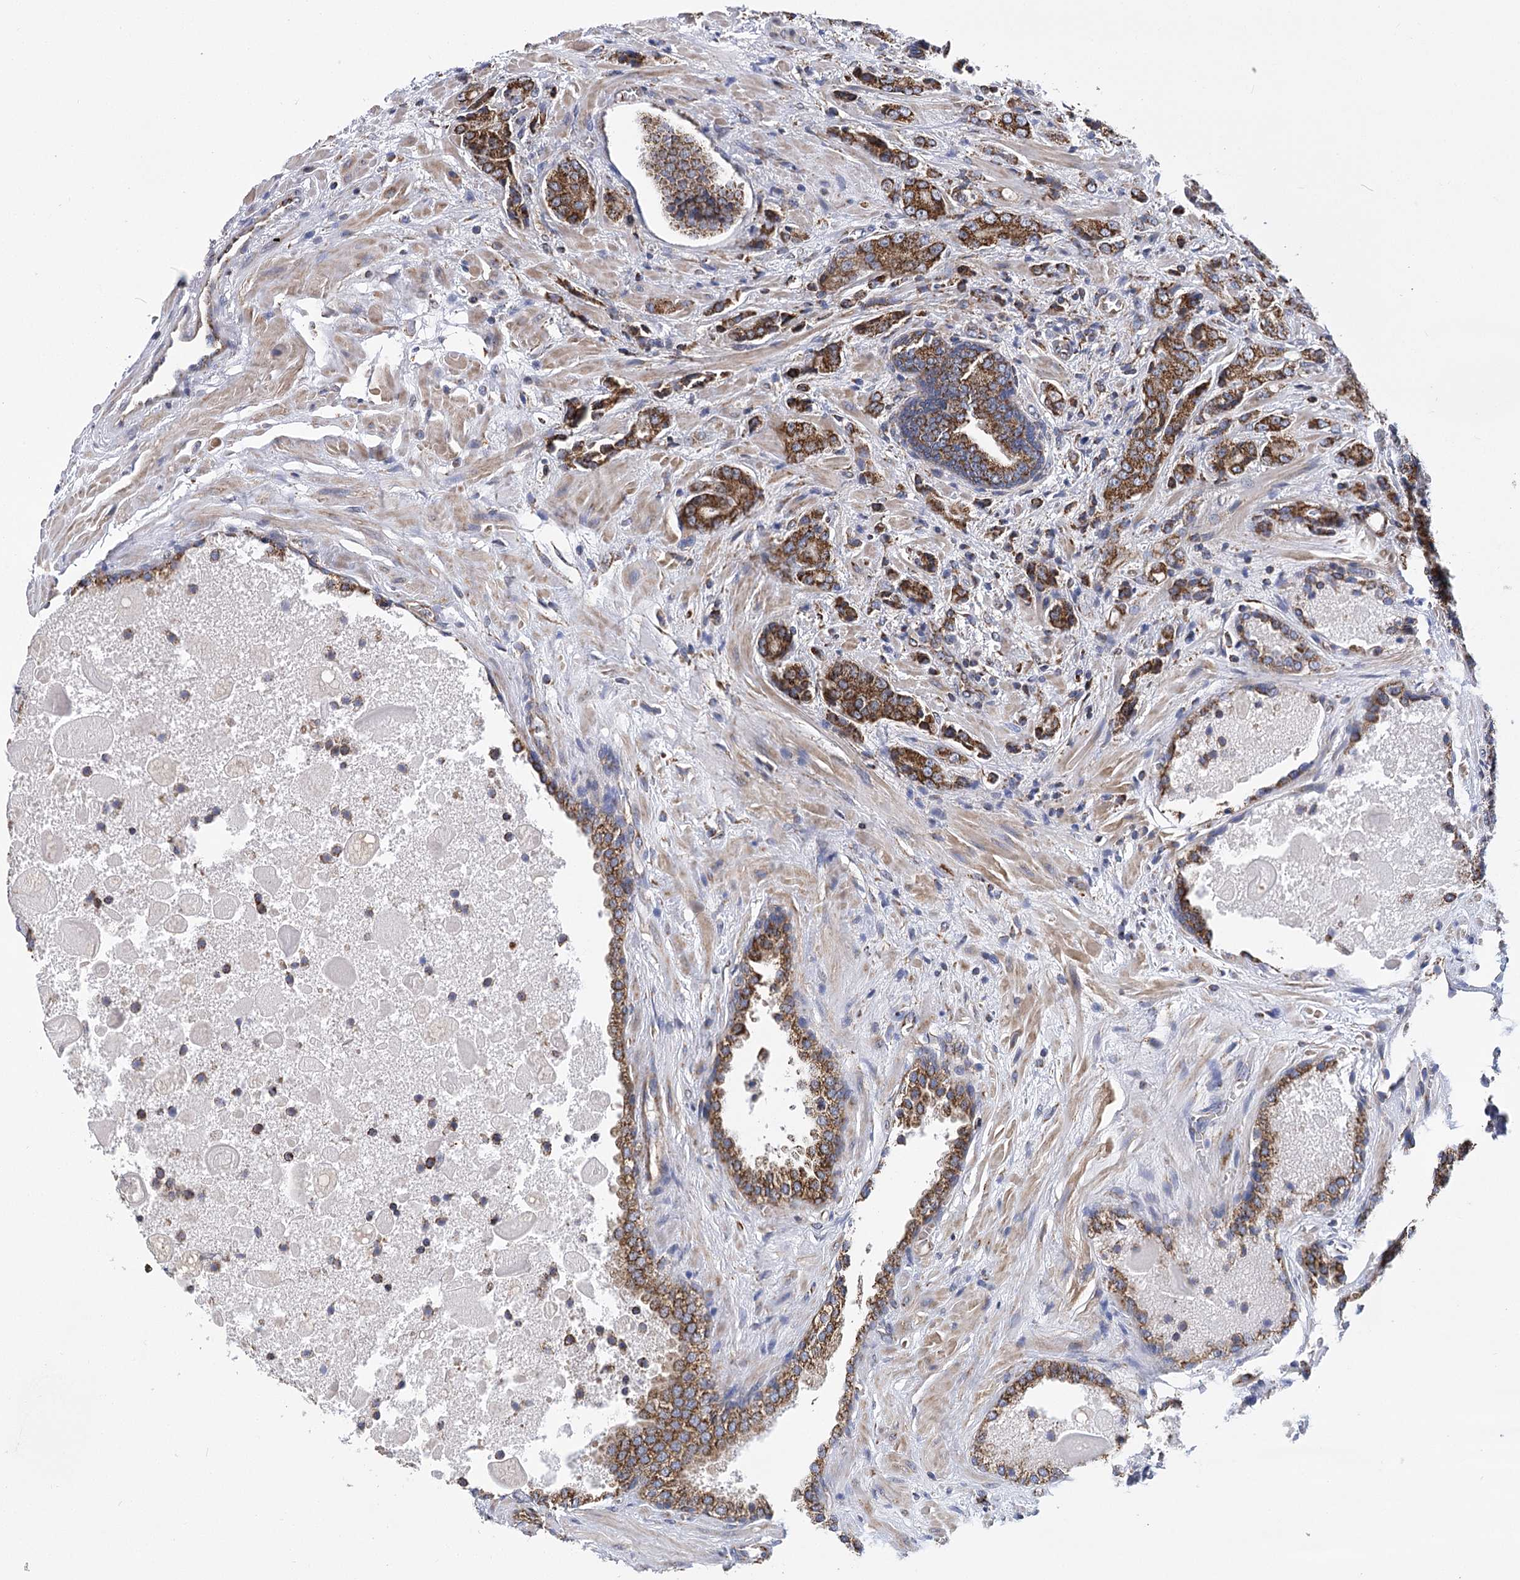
{"staining": {"intensity": "strong", "quantity": ">75%", "location": "cytoplasmic/membranous"}, "tissue": "prostate cancer", "cell_type": "Tumor cells", "image_type": "cancer", "snomed": [{"axis": "morphology", "description": "Adenocarcinoma, High grade"}, {"axis": "topography", "description": "Prostate"}], "caption": "High-magnification brightfield microscopy of prostate adenocarcinoma (high-grade) stained with DAB (brown) and counterstained with hematoxylin (blue). tumor cells exhibit strong cytoplasmic/membranous expression is seen in approximately>75% of cells. (IHC, brightfield microscopy, high magnification).", "gene": "CCDC73", "patient": {"sex": "male", "age": 57}}